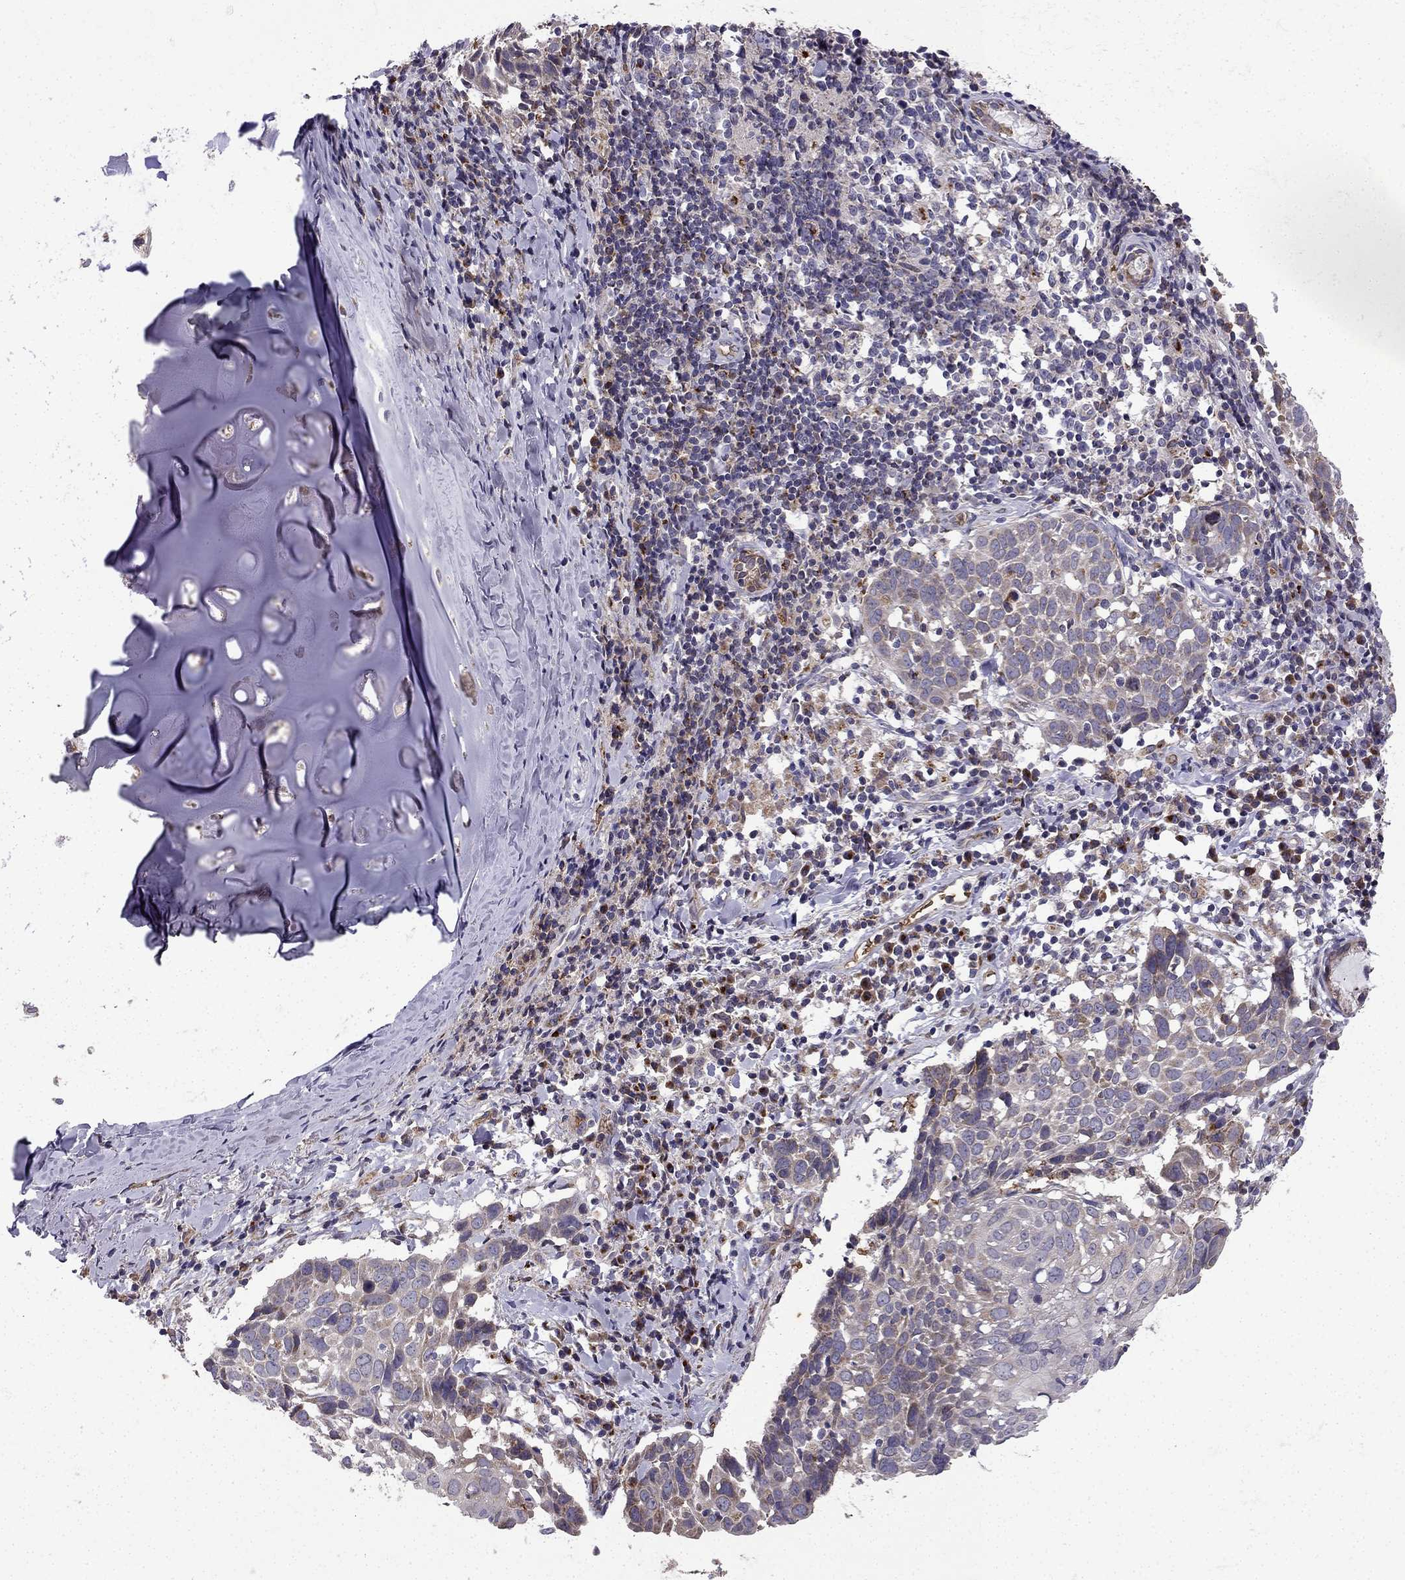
{"staining": {"intensity": "negative", "quantity": "none", "location": "none"}, "tissue": "lung cancer", "cell_type": "Tumor cells", "image_type": "cancer", "snomed": [{"axis": "morphology", "description": "Squamous cell carcinoma, NOS"}, {"axis": "topography", "description": "Lung"}], "caption": "A micrograph of human lung squamous cell carcinoma is negative for staining in tumor cells. (Stains: DAB IHC with hematoxylin counter stain, Microscopy: brightfield microscopy at high magnification).", "gene": "B4GALT7", "patient": {"sex": "male", "age": 57}}